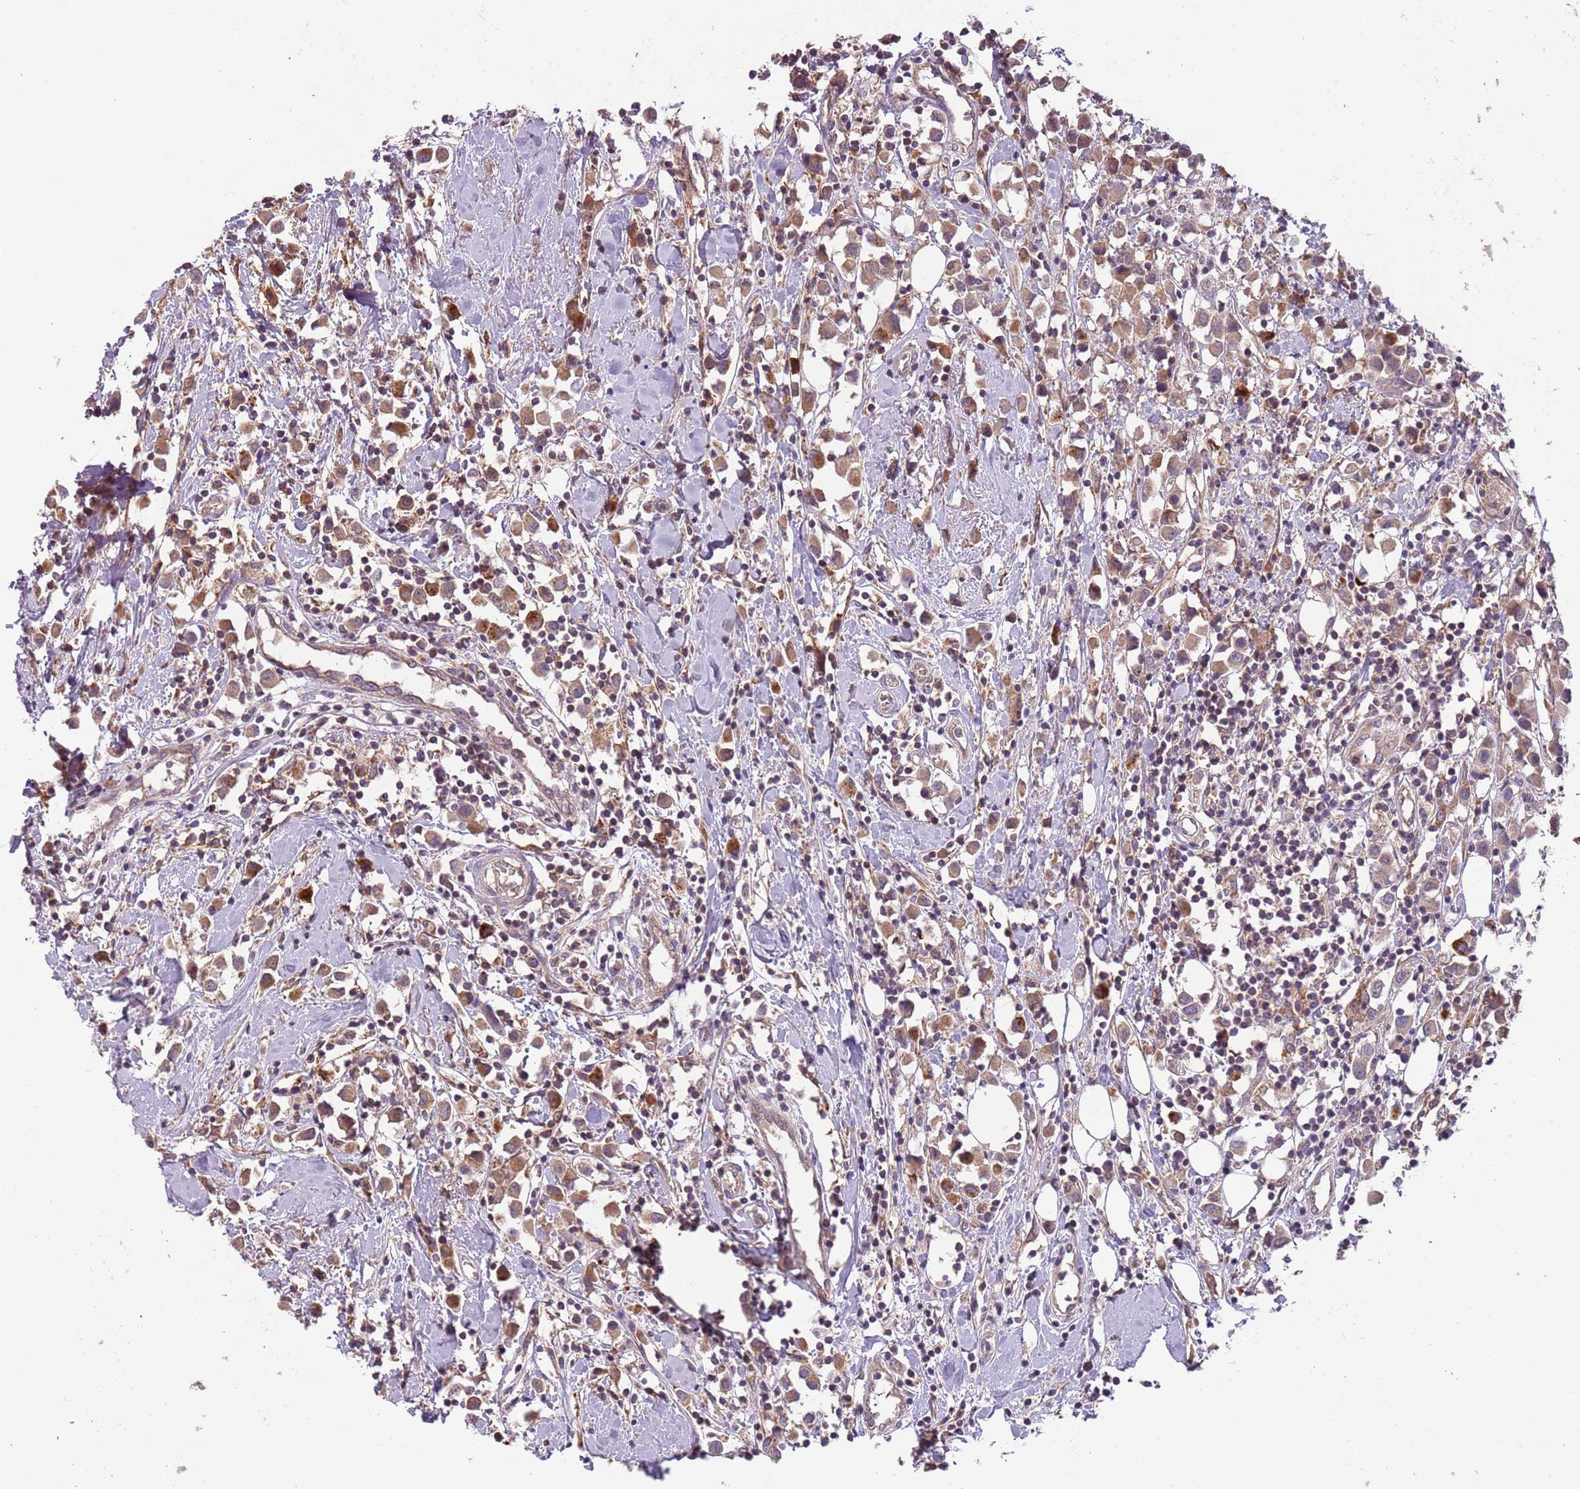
{"staining": {"intensity": "moderate", "quantity": ">75%", "location": "cytoplasmic/membranous"}, "tissue": "breast cancer", "cell_type": "Tumor cells", "image_type": "cancer", "snomed": [{"axis": "morphology", "description": "Duct carcinoma"}, {"axis": "topography", "description": "Breast"}], "caption": "A histopathology image of breast infiltrating ductal carcinoma stained for a protein displays moderate cytoplasmic/membranous brown staining in tumor cells. The staining is performed using DAB (3,3'-diaminobenzidine) brown chromogen to label protein expression. The nuclei are counter-stained blue using hematoxylin.", "gene": "FECH", "patient": {"sex": "female", "age": 61}}